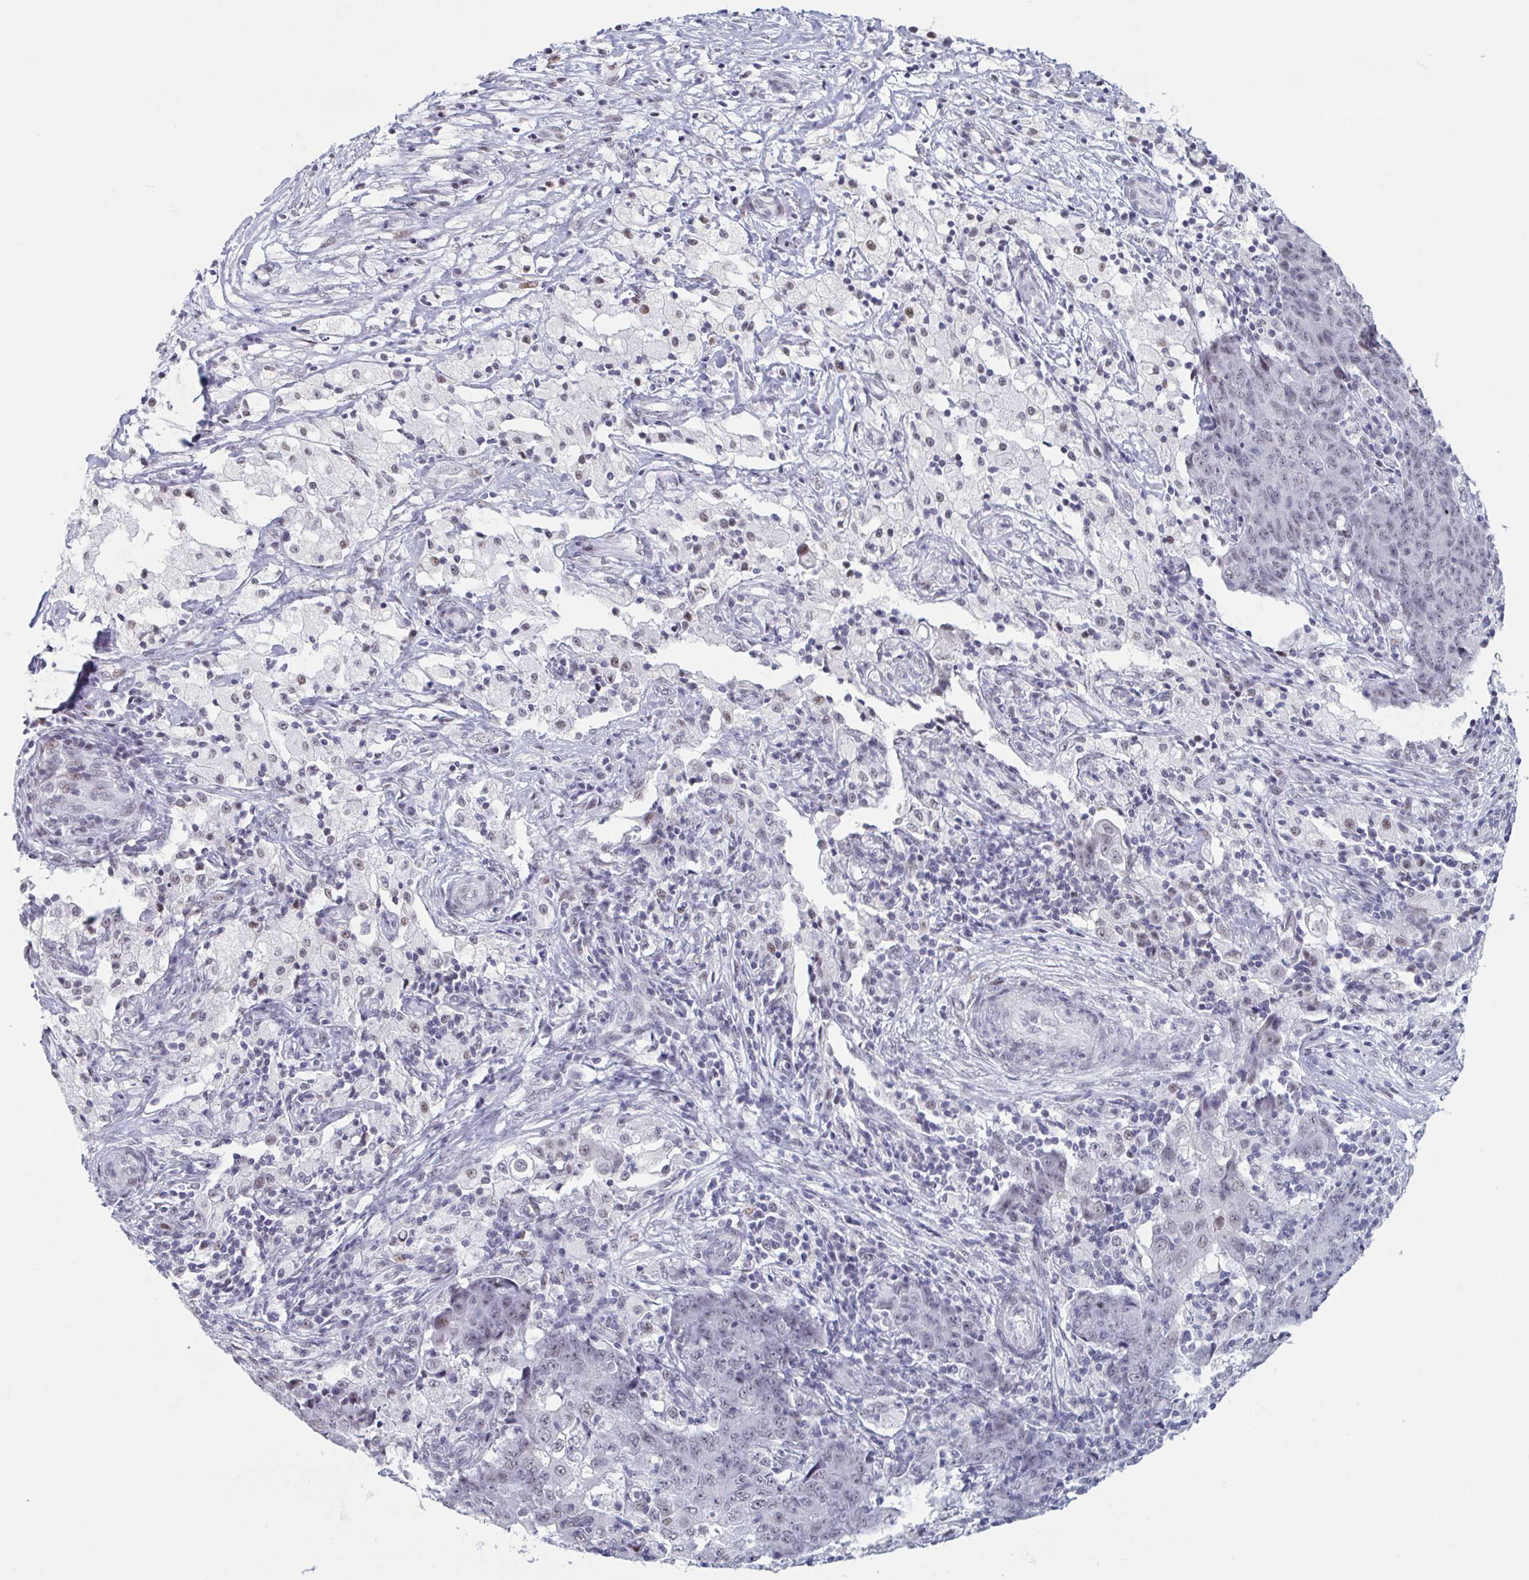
{"staining": {"intensity": "weak", "quantity": "<25%", "location": "nuclear"}, "tissue": "ovarian cancer", "cell_type": "Tumor cells", "image_type": "cancer", "snomed": [{"axis": "morphology", "description": "Carcinoma, endometroid"}, {"axis": "topography", "description": "Ovary"}], "caption": "Tumor cells show no significant staining in ovarian cancer (endometroid carcinoma).", "gene": "HSD17B6", "patient": {"sex": "female", "age": 42}}